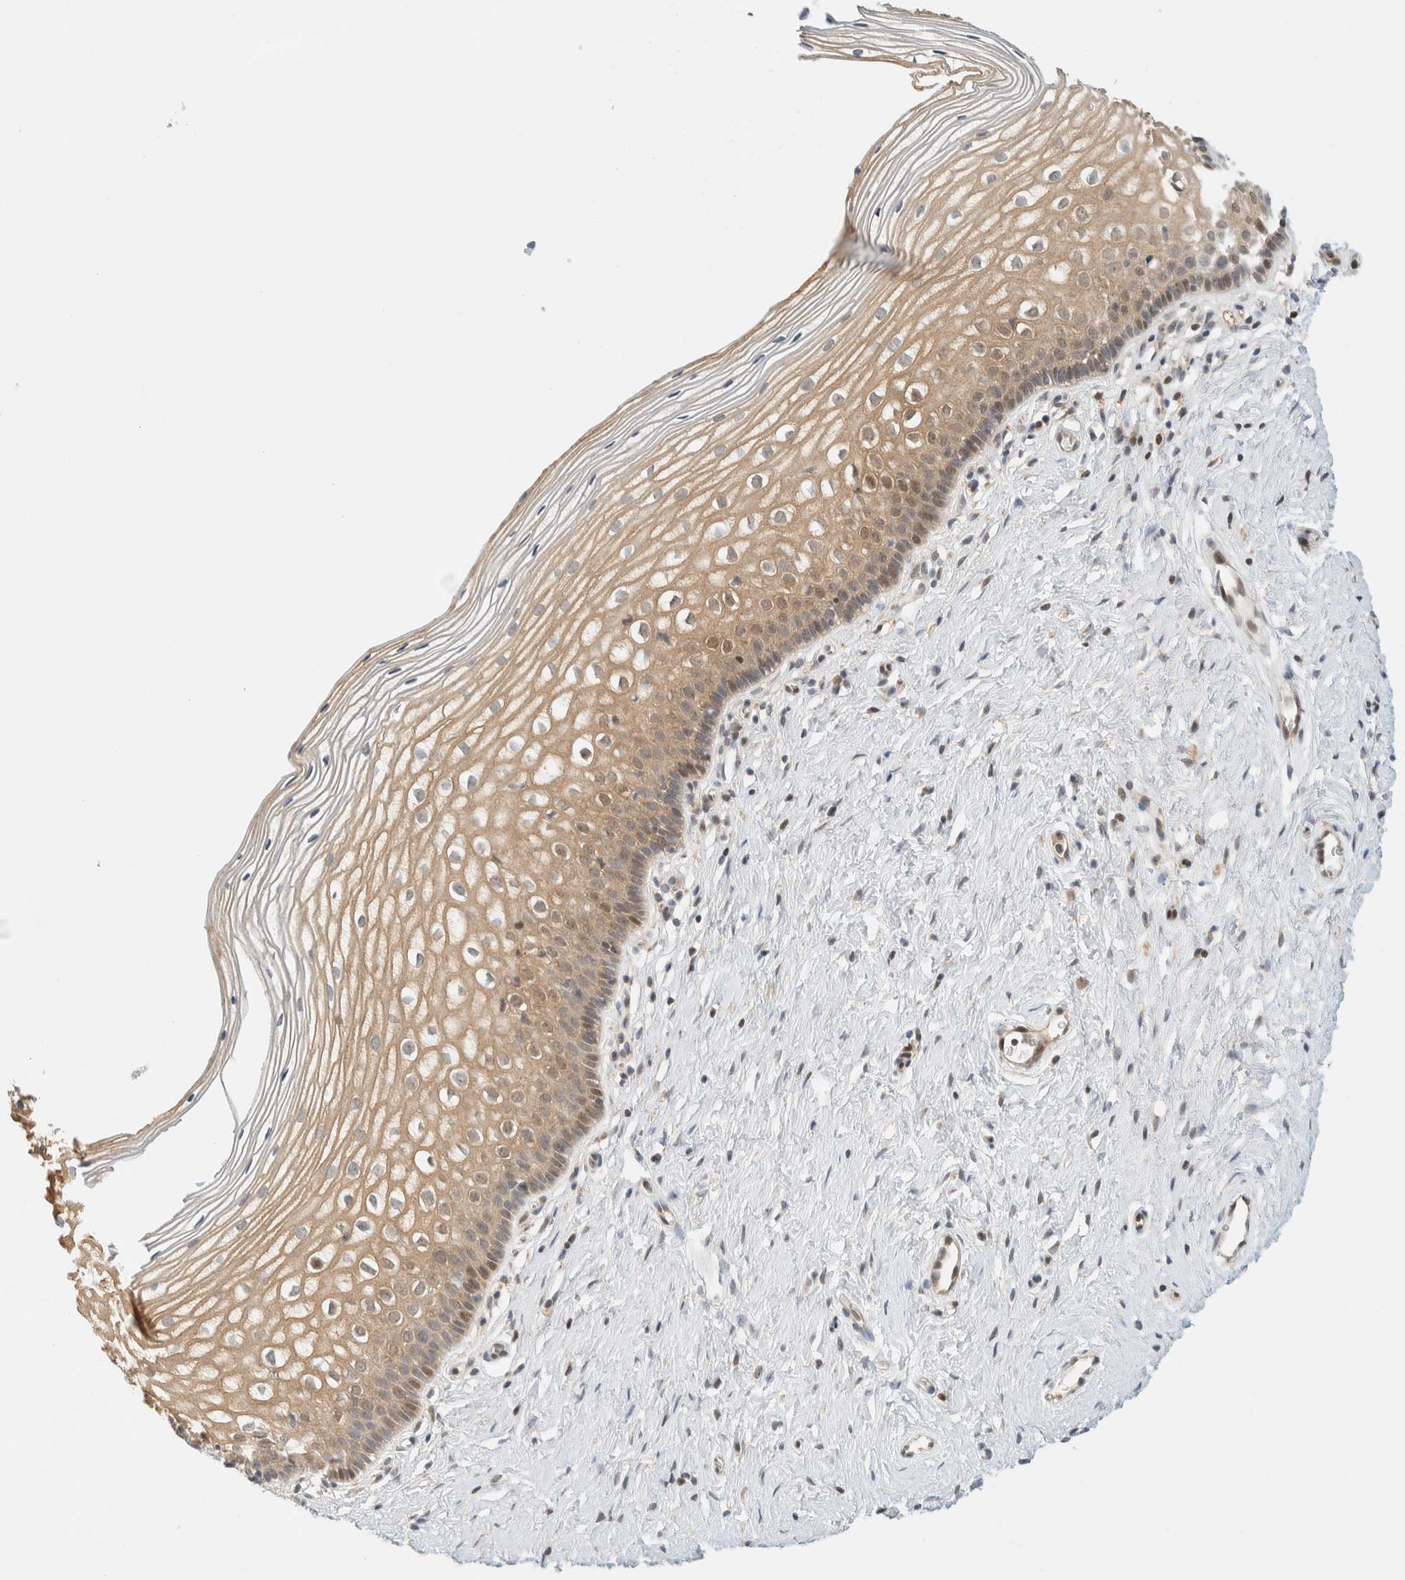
{"staining": {"intensity": "weak", "quantity": ">75%", "location": "cytoplasmic/membranous,nuclear"}, "tissue": "cervix", "cell_type": "Squamous epithelial cells", "image_type": "normal", "snomed": [{"axis": "morphology", "description": "Normal tissue, NOS"}, {"axis": "topography", "description": "Cervix"}], "caption": "Protein staining by IHC displays weak cytoplasmic/membranous,nuclear positivity in approximately >75% of squamous epithelial cells in unremarkable cervix.", "gene": "PCYT2", "patient": {"sex": "female", "age": 27}}